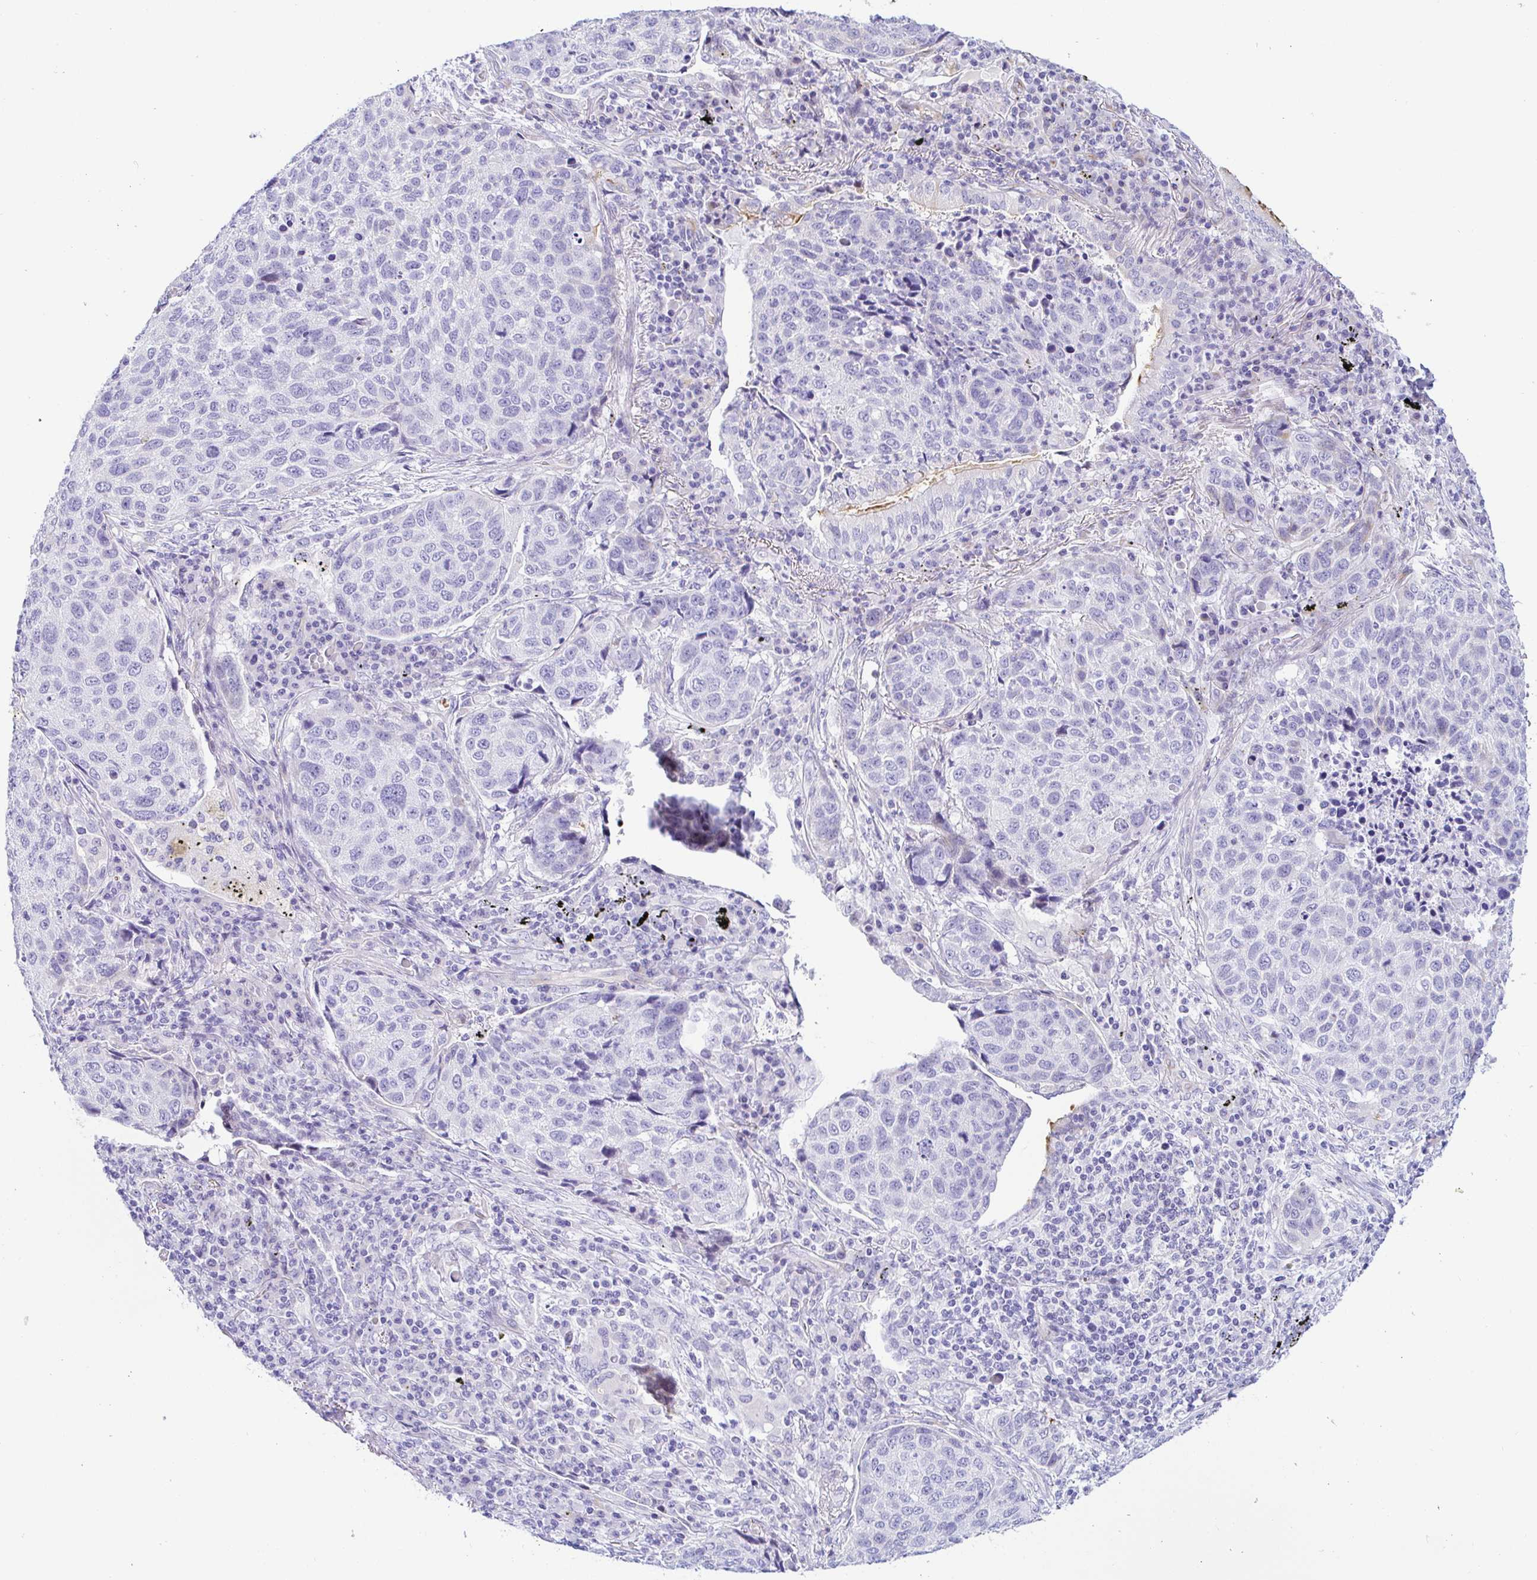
{"staining": {"intensity": "negative", "quantity": "none", "location": "none"}, "tissue": "lung cancer", "cell_type": "Tumor cells", "image_type": "cancer", "snomed": [{"axis": "morphology", "description": "Squamous cell carcinoma, NOS"}, {"axis": "topography", "description": "Lymph node"}, {"axis": "topography", "description": "Lung"}], "caption": "Human lung cancer (squamous cell carcinoma) stained for a protein using immunohistochemistry shows no staining in tumor cells.", "gene": "PINLYP", "patient": {"sex": "male", "age": 61}}